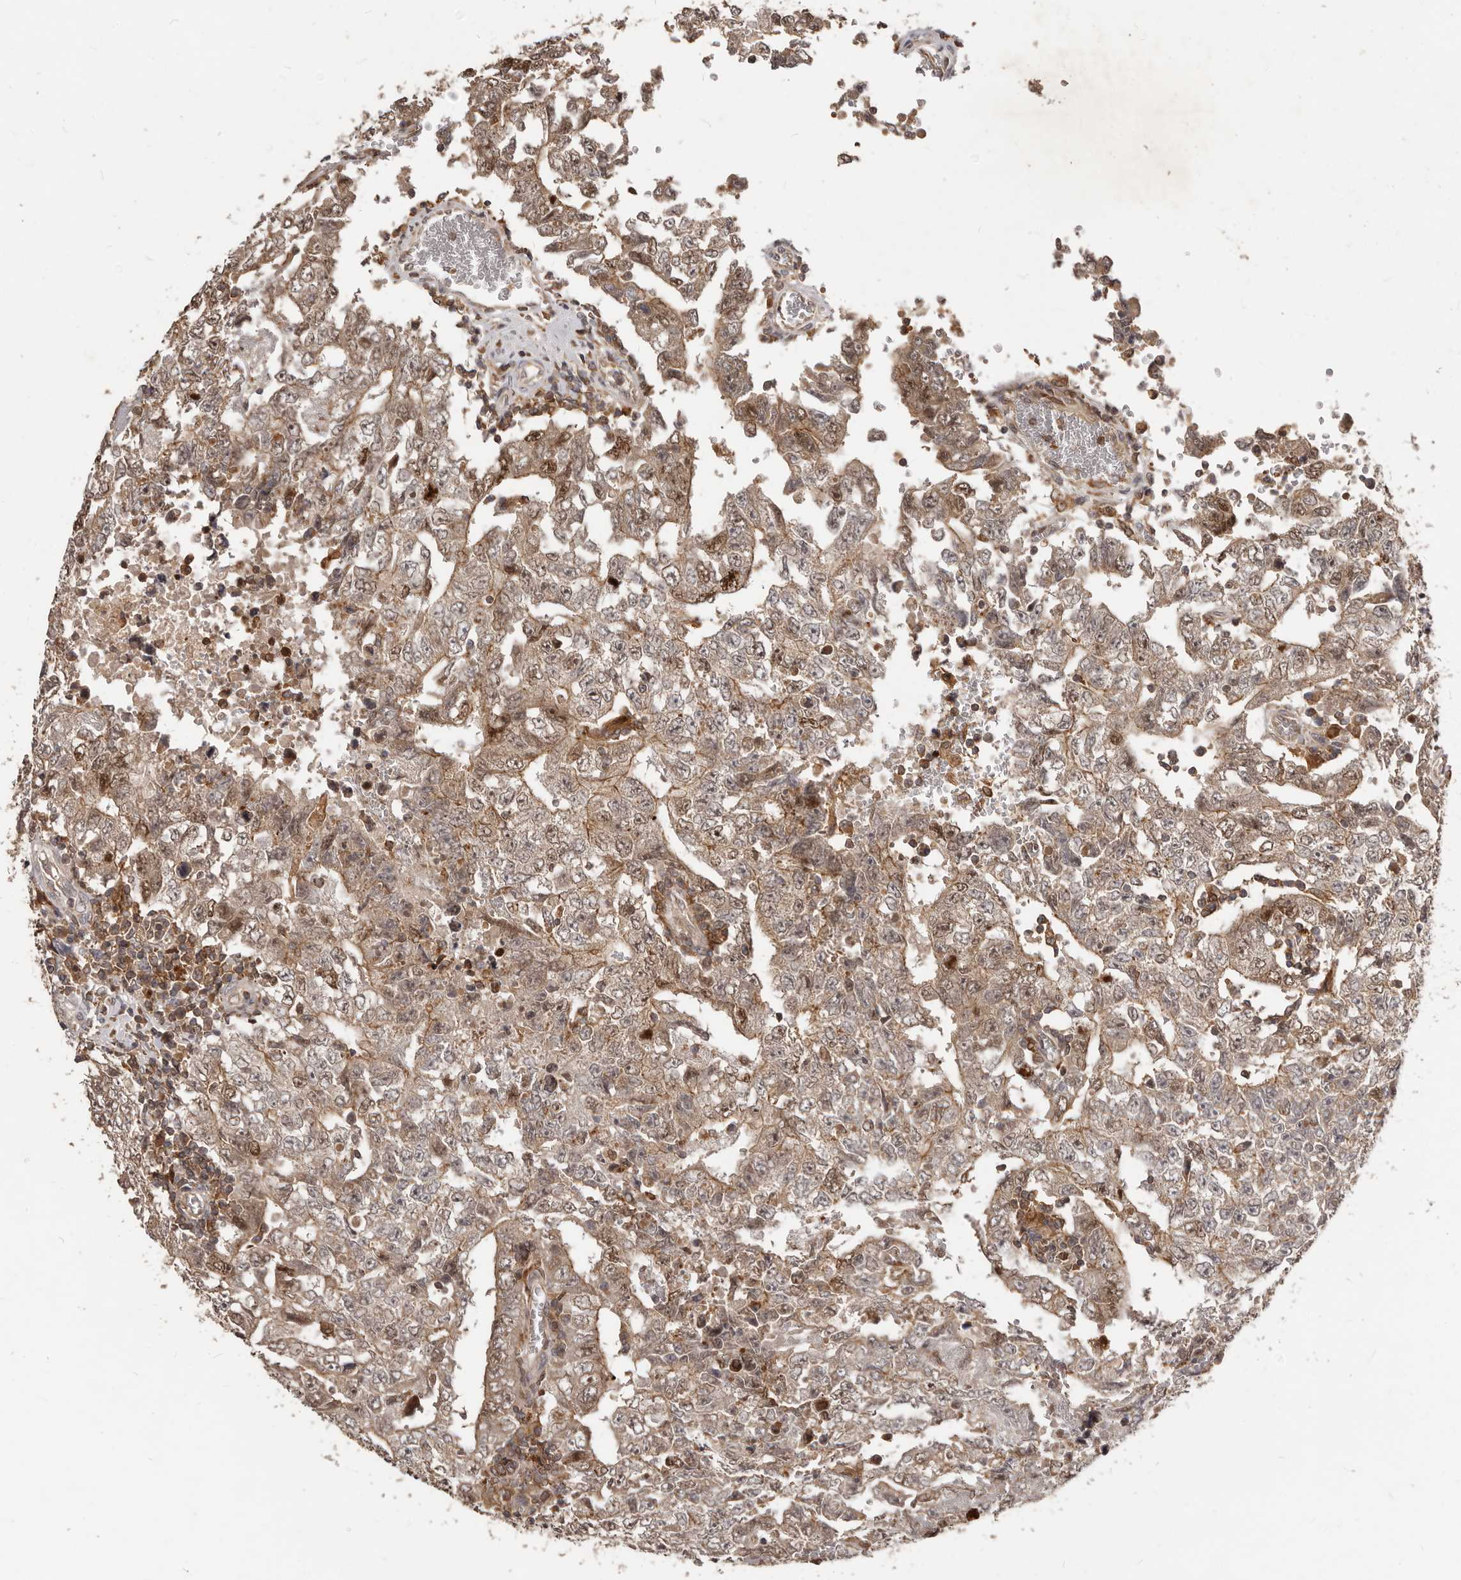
{"staining": {"intensity": "moderate", "quantity": "25%-75%", "location": "nuclear"}, "tissue": "testis cancer", "cell_type": "Tumor cells", "image_type": "cancer", "snomed": [{"axis": "morphology", "description": "Carcinoma, Embryonal, NOS"}, {"axis": "topography", "description": "Testis"}], "caption": "Immunohistochemical staining of embryonal carcinoma (testis) shows moderate nuclear protein expression in about 25%-75% of tumor cells.", "gene": "RNF187", "patient": {"sex": "male", "age": 26}}